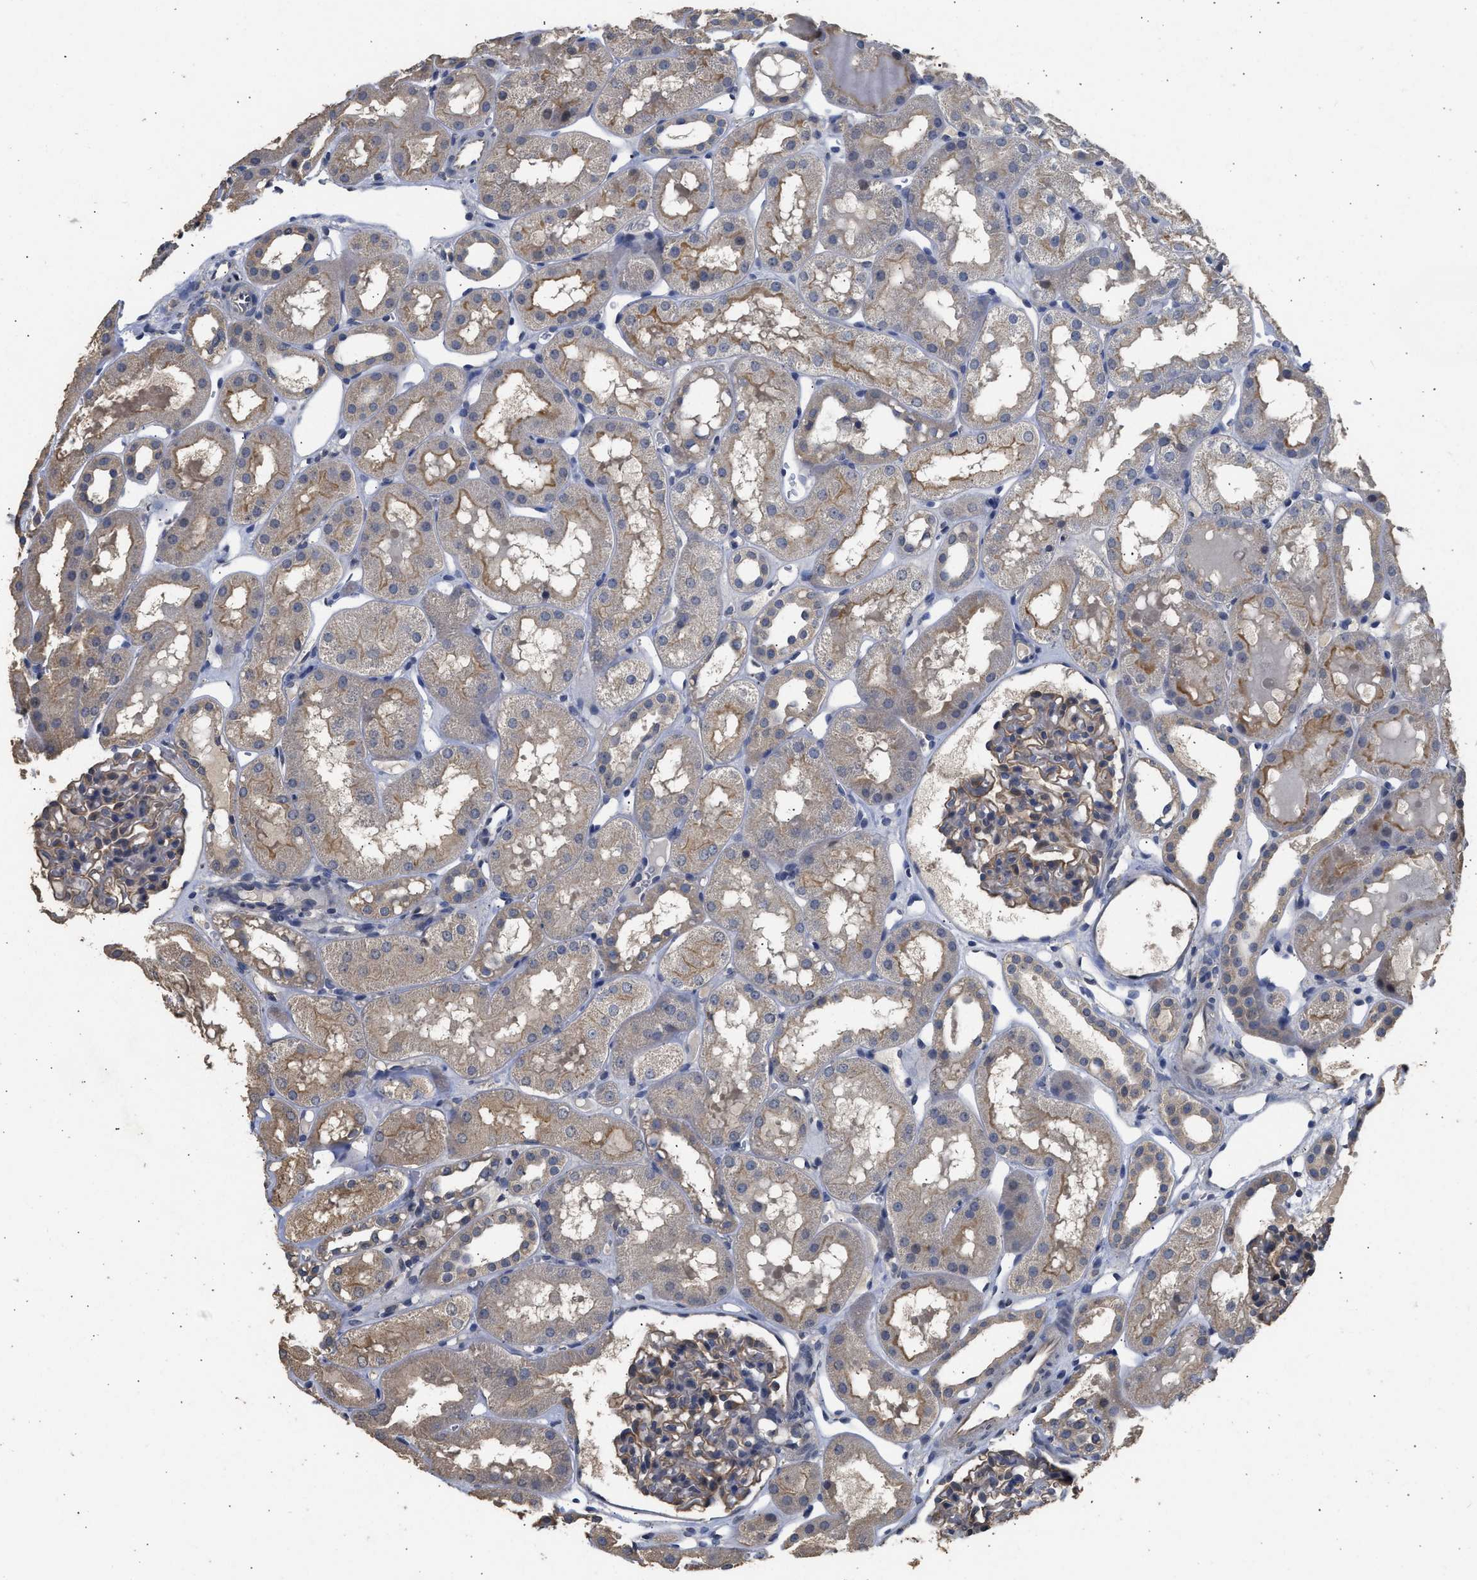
{"staining": {"intensity": "weak", "quantity": "25%-75%", "location": "cytoplasmic/membranous"}, "tissue": "kidney", "cell_type": "Cells in glomeruli", "image_type": "normal", "snomed": [{"axis": "morphology", "description": "Normal tissue, NOS"}, {"axis": "topography", "description": "Kidney"}, {"axis": "topography", "description": "Urinary bladder"}], "caption": "This micrograph demonstrates IHC staining of unremarkable human kidney, with low weak cytoplasmic/membranous expression in approximately 25%-75% of cells in glomeruli.", "gene": "SPINT2", "patient": {"sex": "male", "age": 16}}